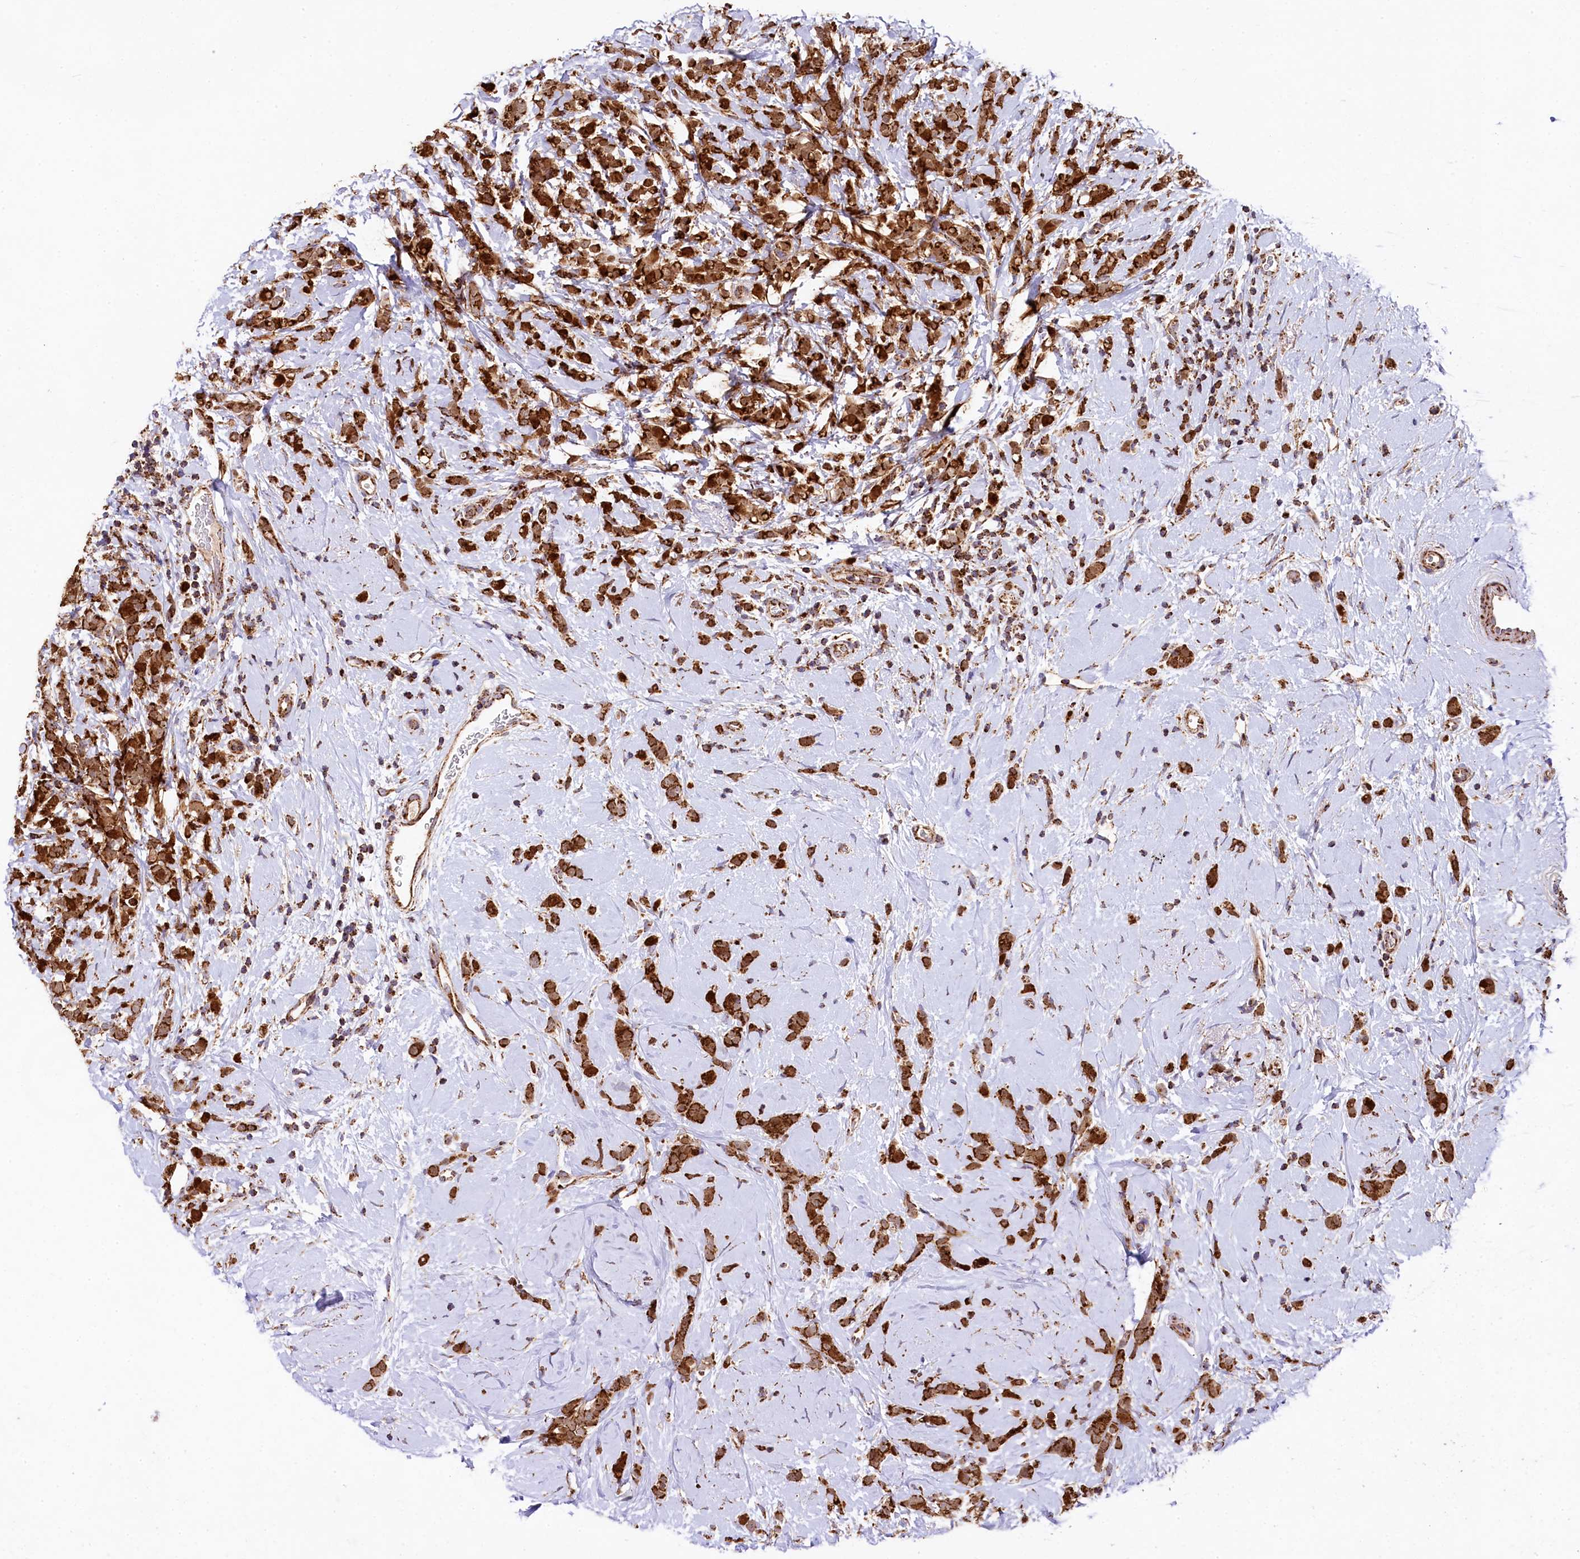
{"staining": {"intensity": "strong", "quantity": ">75%", "location": "cytoplasmic/membranous"}, "tissue": "breast cancer", "cell_type": "Tumor cells", "image_type": "cancer", "snomed": [{"axis": "morphology", "description": "Lobular carcinoma"}, {"axis": "topography", "description": "Breast"}], "caption": "Protein analysis of breast cancer tissue displays strong cytoplasmic/membranous expression in about >75% of tumor cells.", "gene": "CLYBL", "patient": {"sex": "female", "age": 58}}